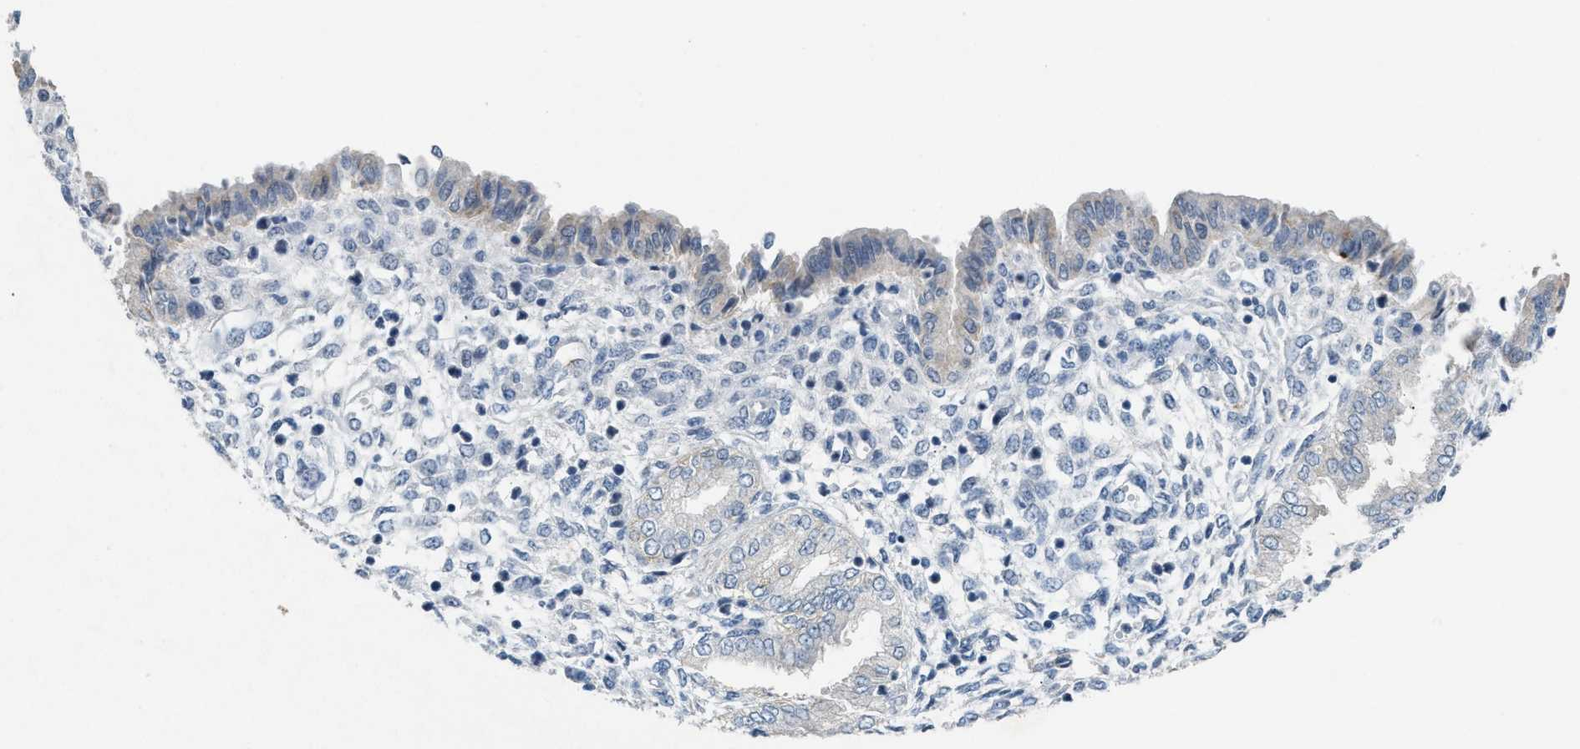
{"staining": {"intensity": "negative", "quantity": "none", "location": "none"}, "tissue": "endometrium", "cell_type": "Cells in endometrial stroma", "image_type": "normal", "snomed": [{"axis": "morphology", "description": "Normal tissue, NOS"}, {"axis": "topography", "description": "Endometrium"}], "caption": "DAB (3,3'-diaminobenzidine) immunohistochemical staining of unremarkable endometrium shows no significant expression in cells in endometrial stroma.", "gene": "SLC5A5", "patient": {"sex": "female", "age": 33}}